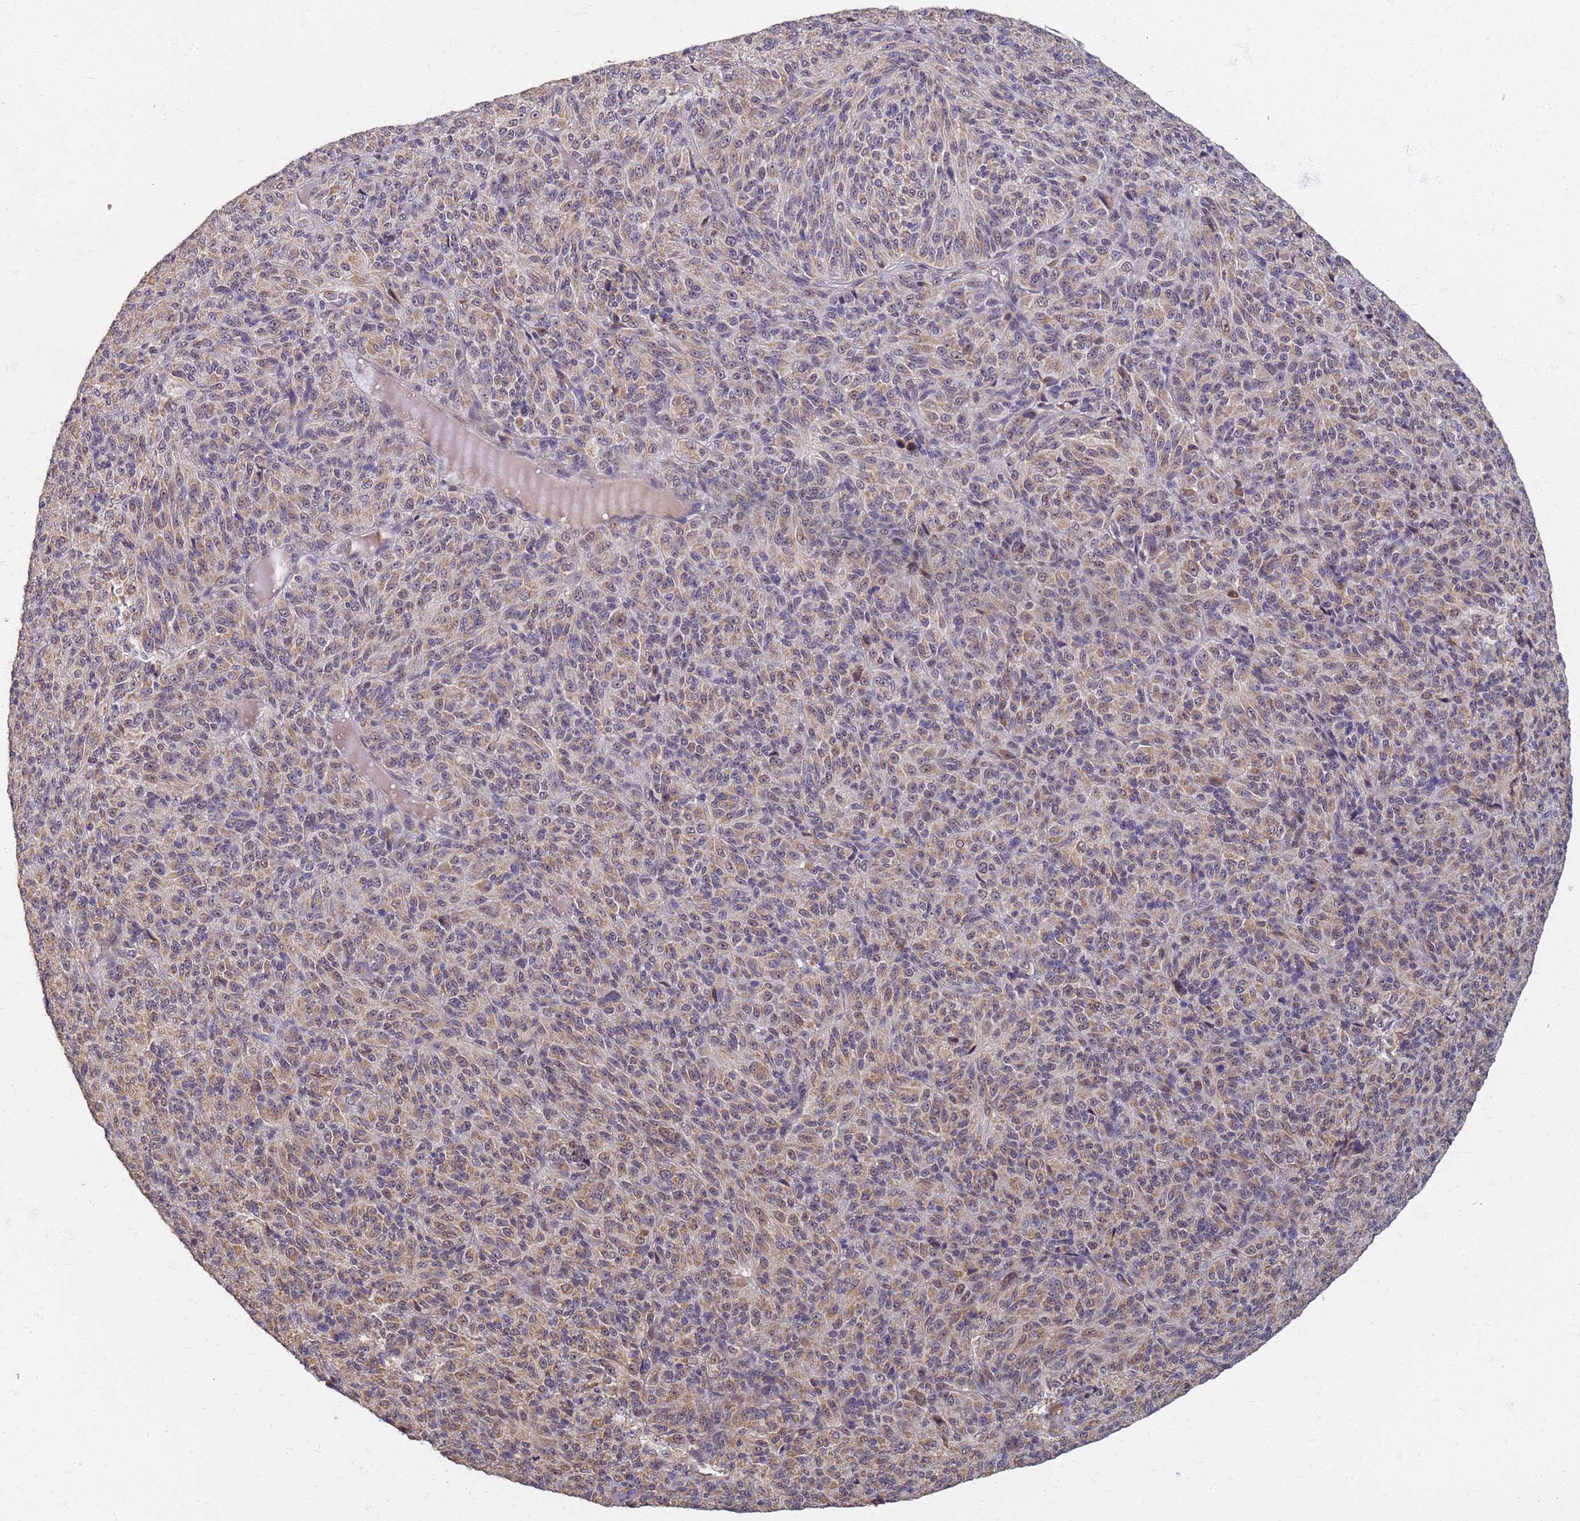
{"staining": {"intensity": "moderate", "quantity": "25%-75%", "location": "cytoplasmic/membranous"}, "tissue": "melanoma", "cell_type": "Tumor cells", "image_type": "cancer", "snomed": [{"axis": "morphology", "description": "Malignant melanoma, Metastatic site"}, {"axis": "topography", "description": "Brain"}], "caption": "Protein expression analysis of melanoma displays moderate cytoplasmic/membranous staining in approximately 25%-75% of tumor cells.", "gene": "ITGB4", "patient": {"sex": "female", "age": 56}}